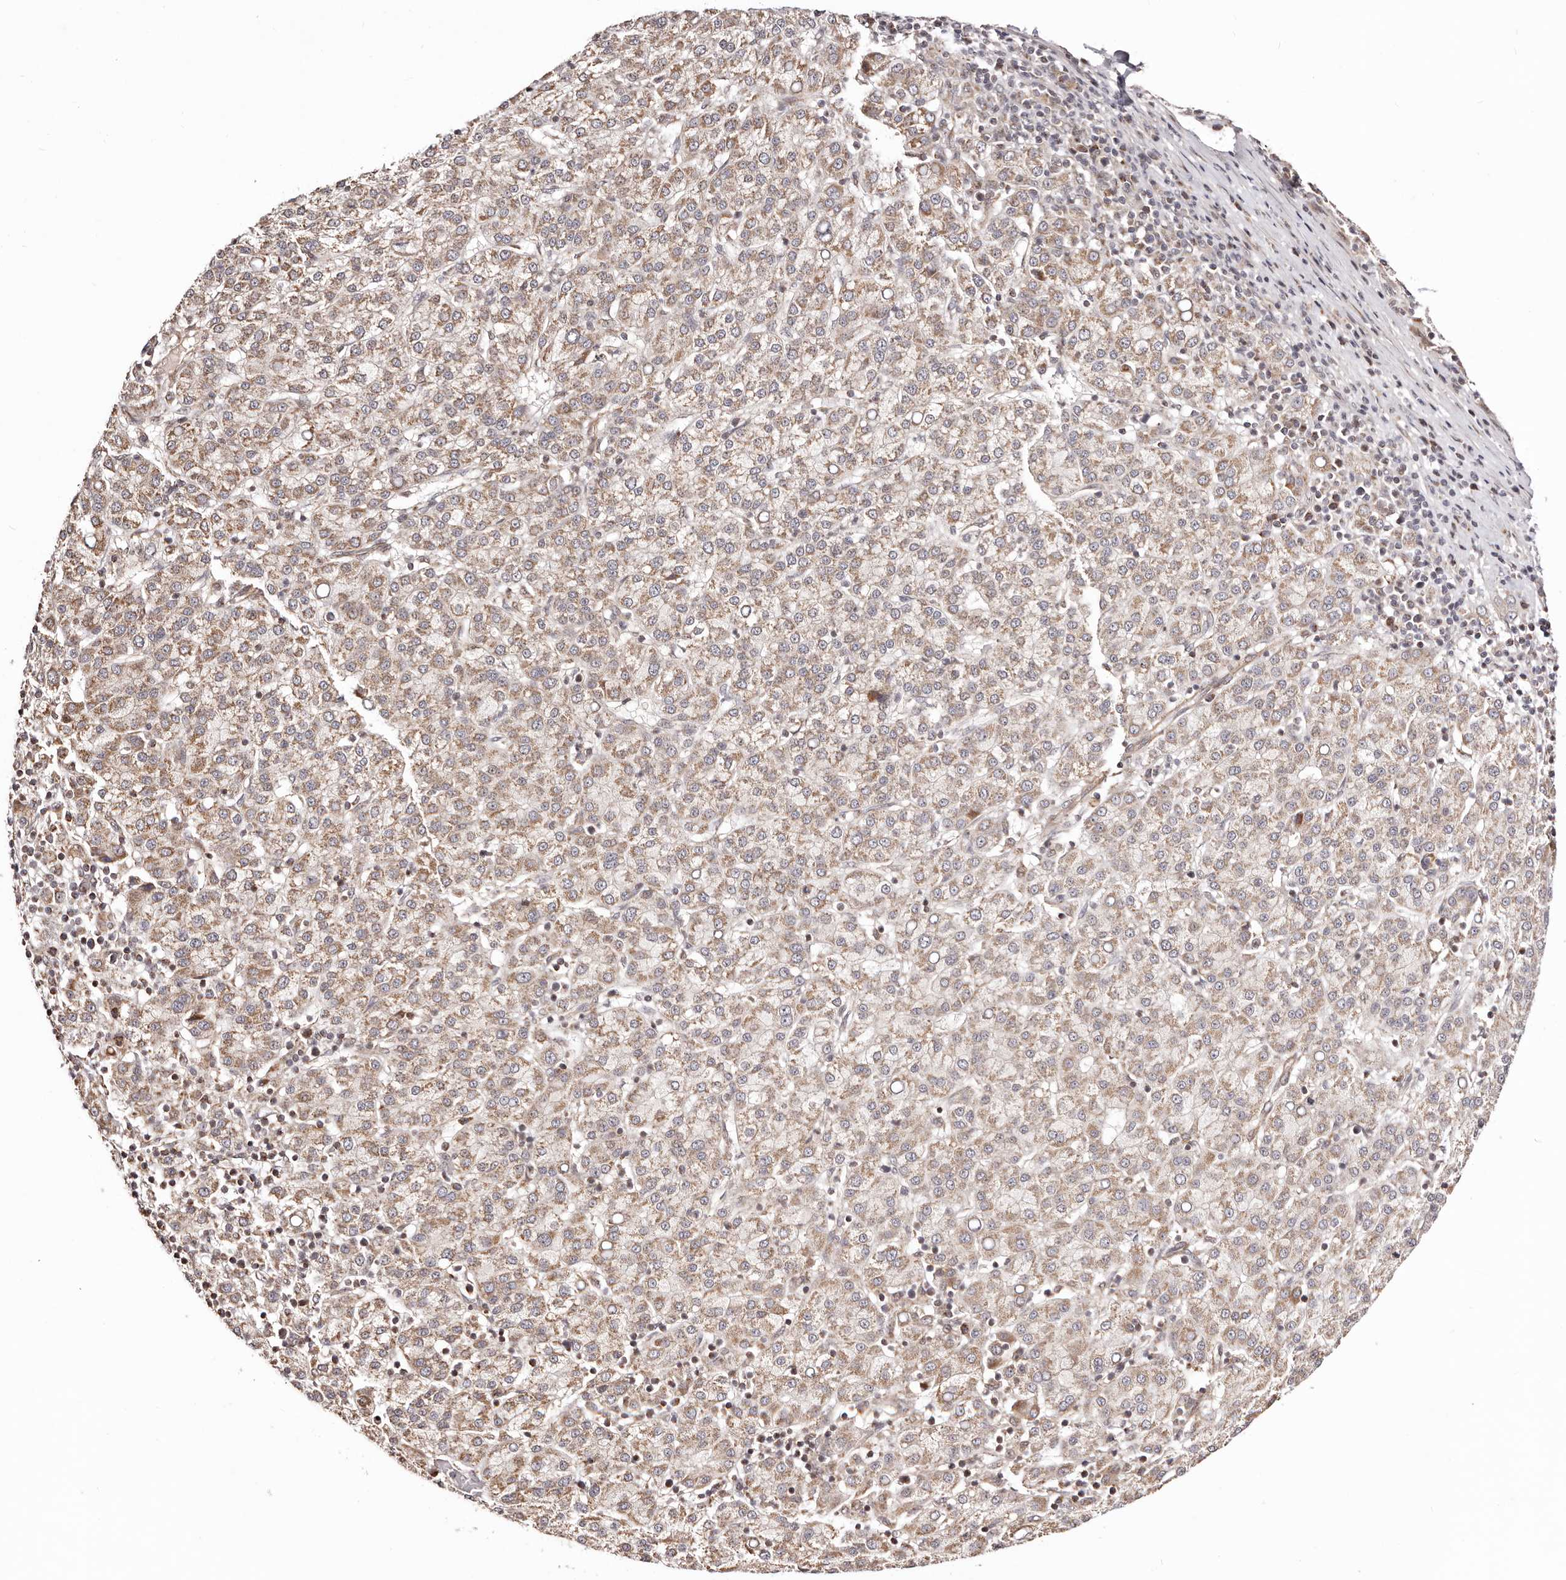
{"staining": {"intensity": "moderate", "quantity": ">75%", "location": "cytoplasmic/membranous"}, "tissue": "liver cancer", "cell_type": "Tumor cells", "image_type": "cancer", "snomed": [{"axis": "morphology", "description": "Carcinoma, Hepatocellular, NOS"}, {"axis": "topography", "description": "Liver"}], "caption": "IHC of hepatocellular carcinoma (liver) demonstrates medium levels of moderate cytoplasmic/membranous staining in approximately >75% of tumor cells.", "gene": "HIVEP3", "patient": {"sex": "female", "age": 58}}